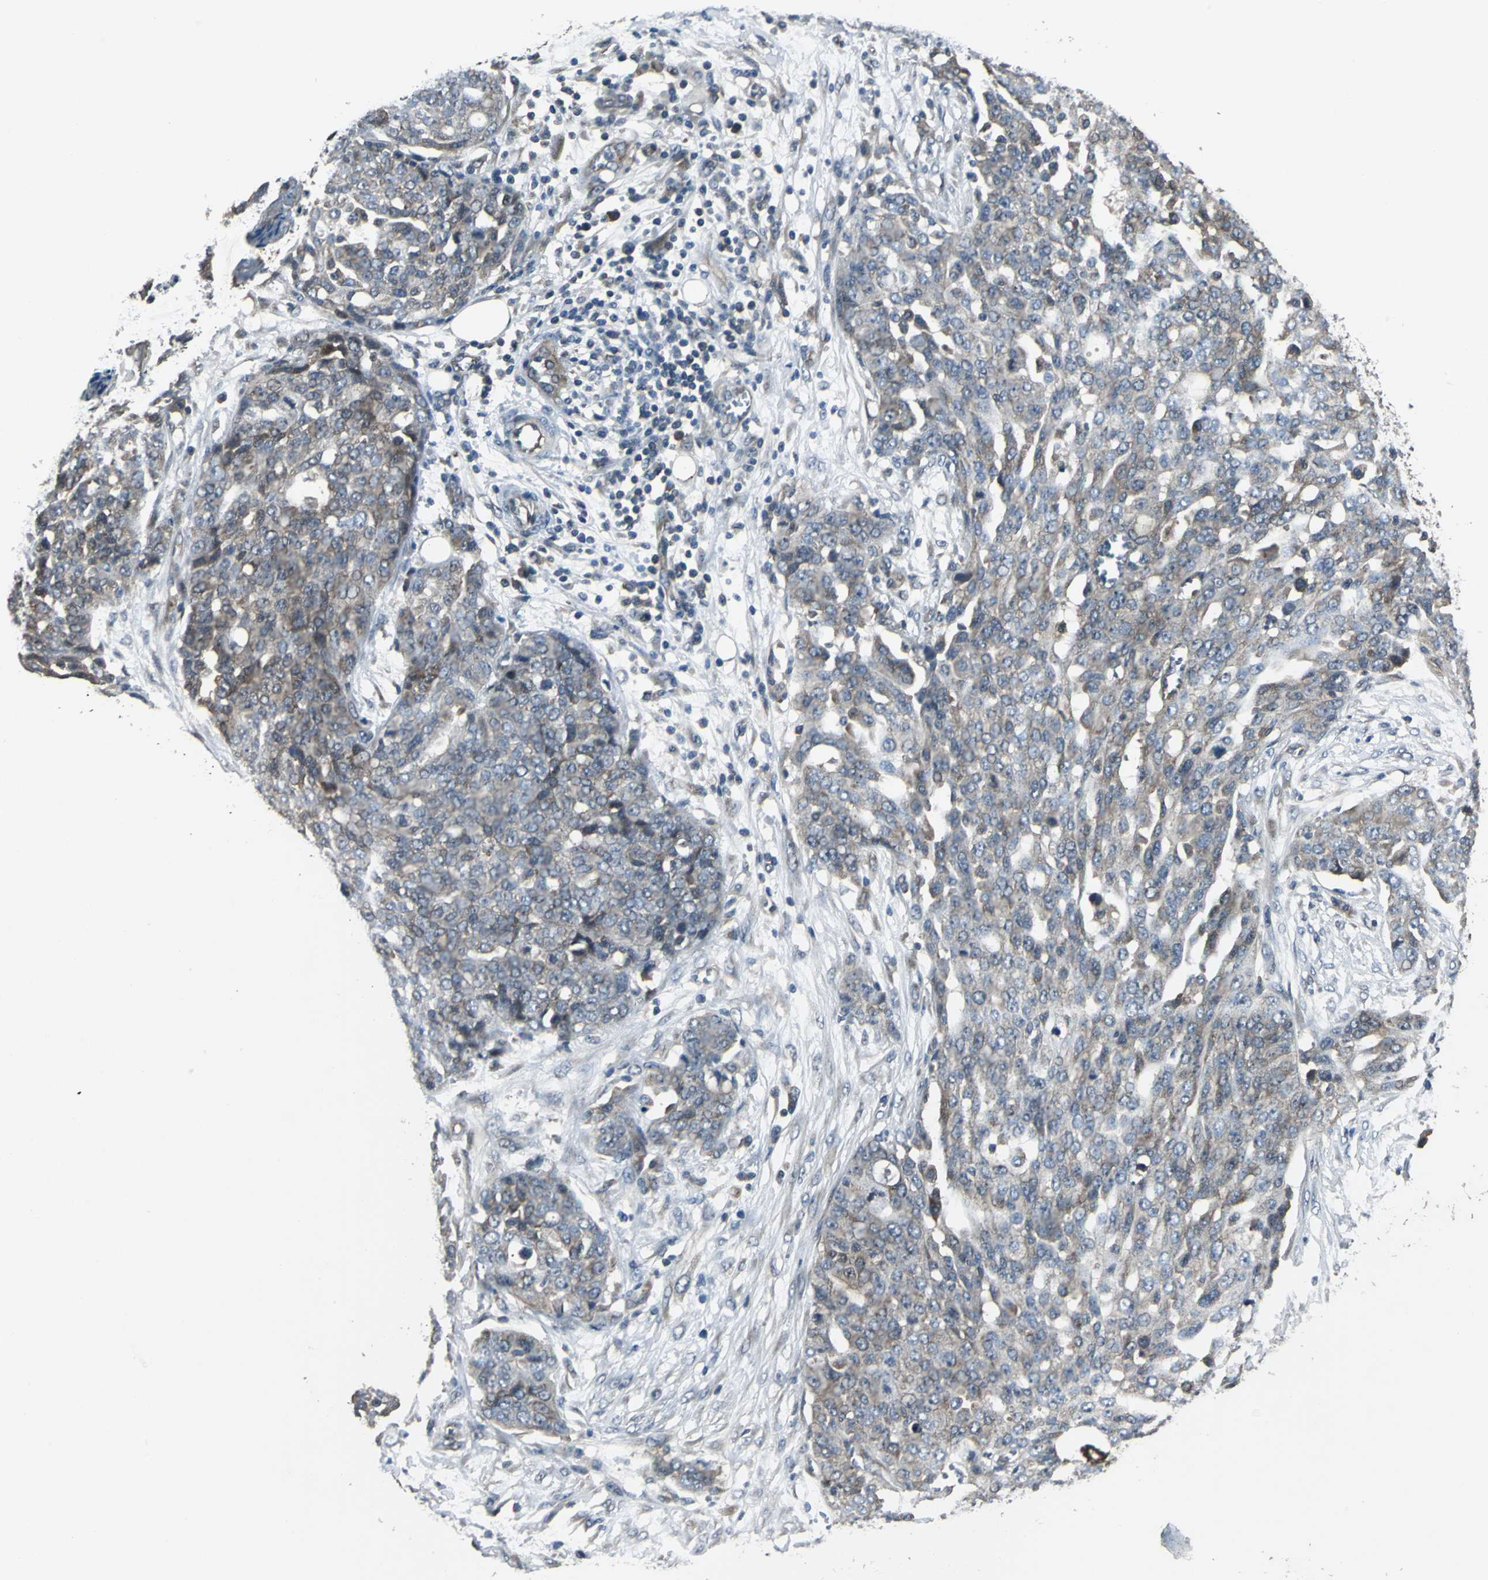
{"staining": {"intensity": "moderate", "quantity": "25%-75%", "location": "cytoplasmic/membranous"}, "tissue": "ovarian cancer", "cell_type": "Tumor cells", "image_type": "cancer", "snomed": [{"axis": "morphology", "description": "Cystadenocarcinoma, serous, NOS"}, {"axis": "topography", "description": "Soft tissue"}, {"axis": "topography", "description": "Ovary"}], "caption": "Immunohistochemistry image of neoplastic tissue: human serous cystadenocarcinoma (ovarian) stained using IHC reveals medium levels of moderate protein expression localized specifically in the cytoplasmic/membranous of tumor cells, appearing as a cytoplasmic/membranous brown color.", "gene": "PFDN1", "patient": {"sex": "female", "age": 57}}